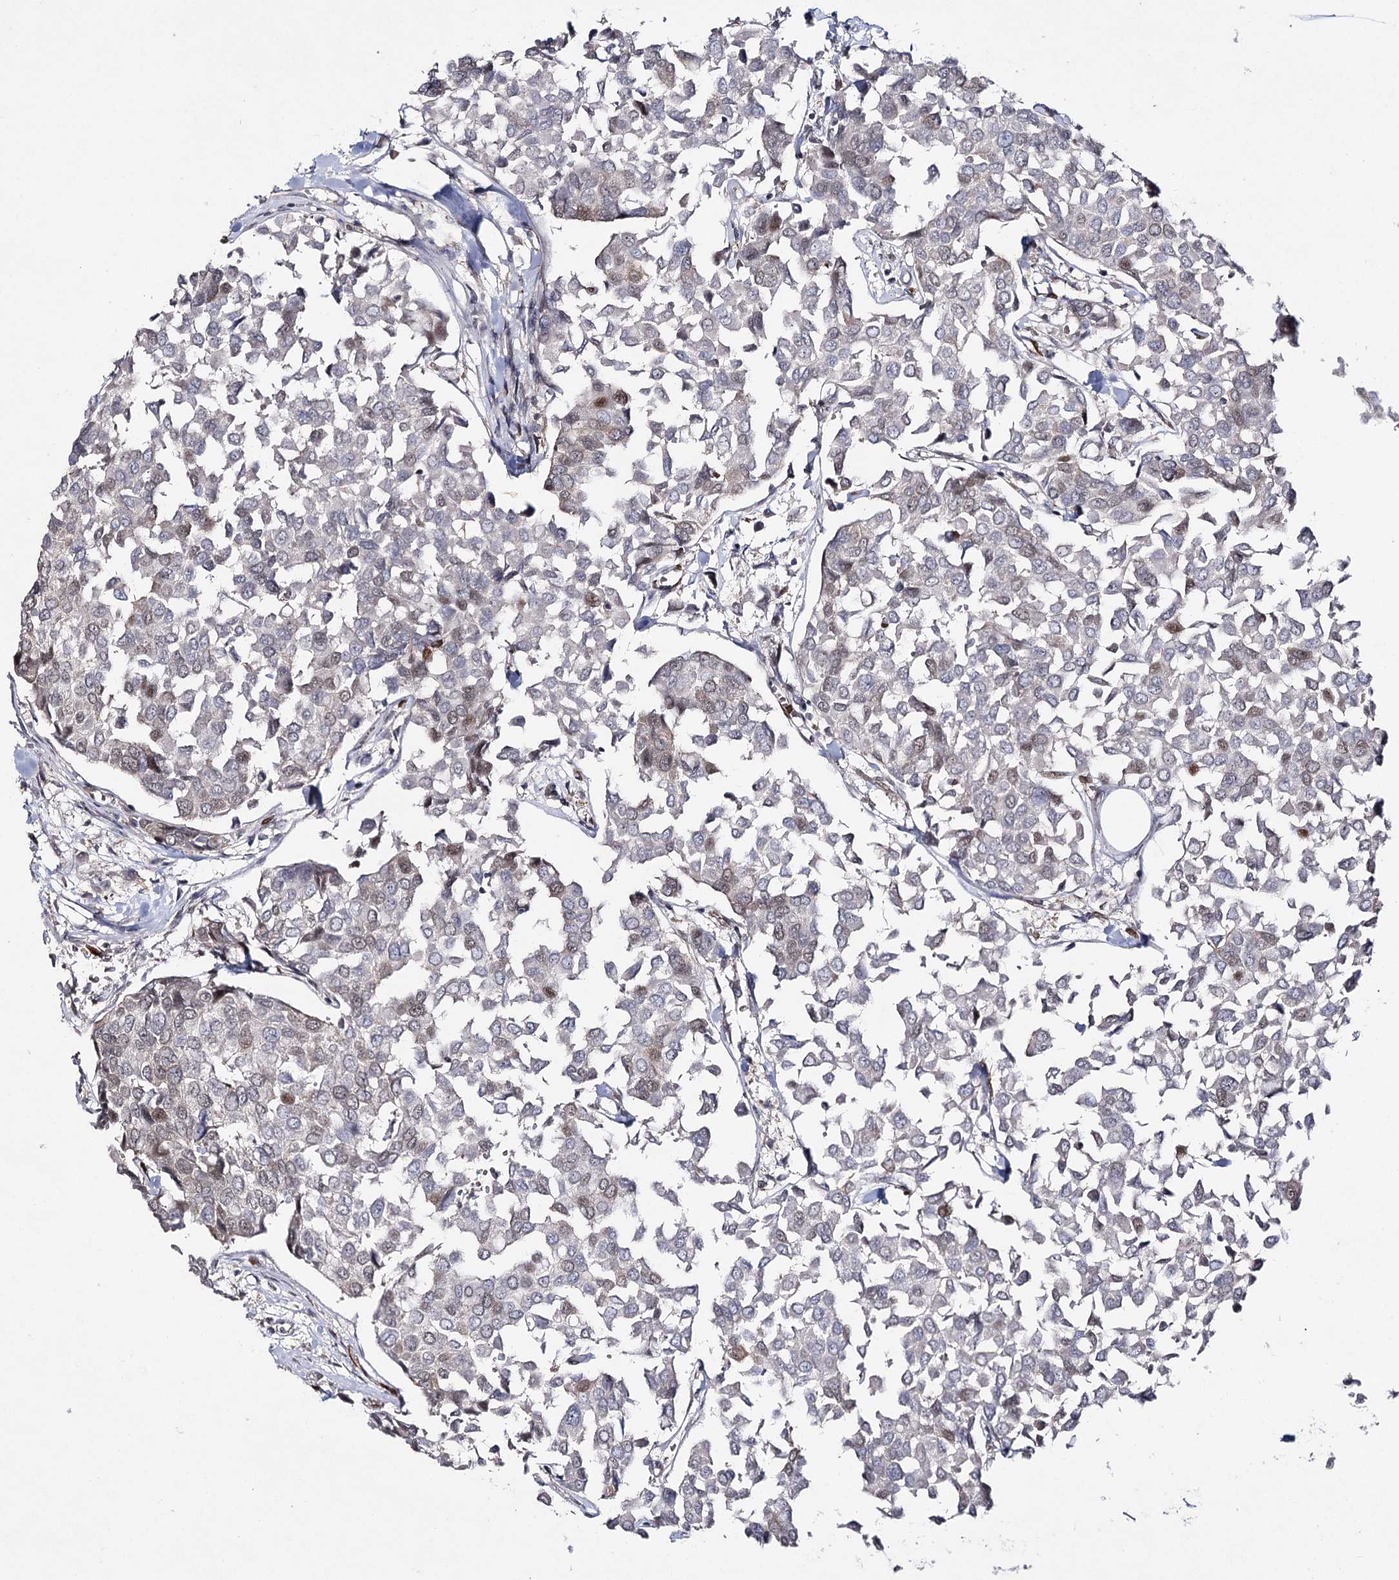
{"staining": {"intensity": "weak", "quantity": "<25%", "location": "cytoplasmic/membranous,nuclear"}, "tissue": "breast cancer", "cell_type": "Tumor cells", "image_type": "cancer", "snomed": [{"axis": "morphology", "description": "Duct carcinoma"}, {"axis": "topography", "description": "Breast"}], "caption": "Micrograph shows no significant protein staining in tumor cells of breast invasive ductal carcinoma. (Stains: DAB (3,3'-diaminobenzidine) immunohistochemistry with hematoxylin counter stain, Microscopy: brightfield microscopy at high magnification).", "gene": "HSD11B2", "patient": {"sex": "female", "age": 55}}